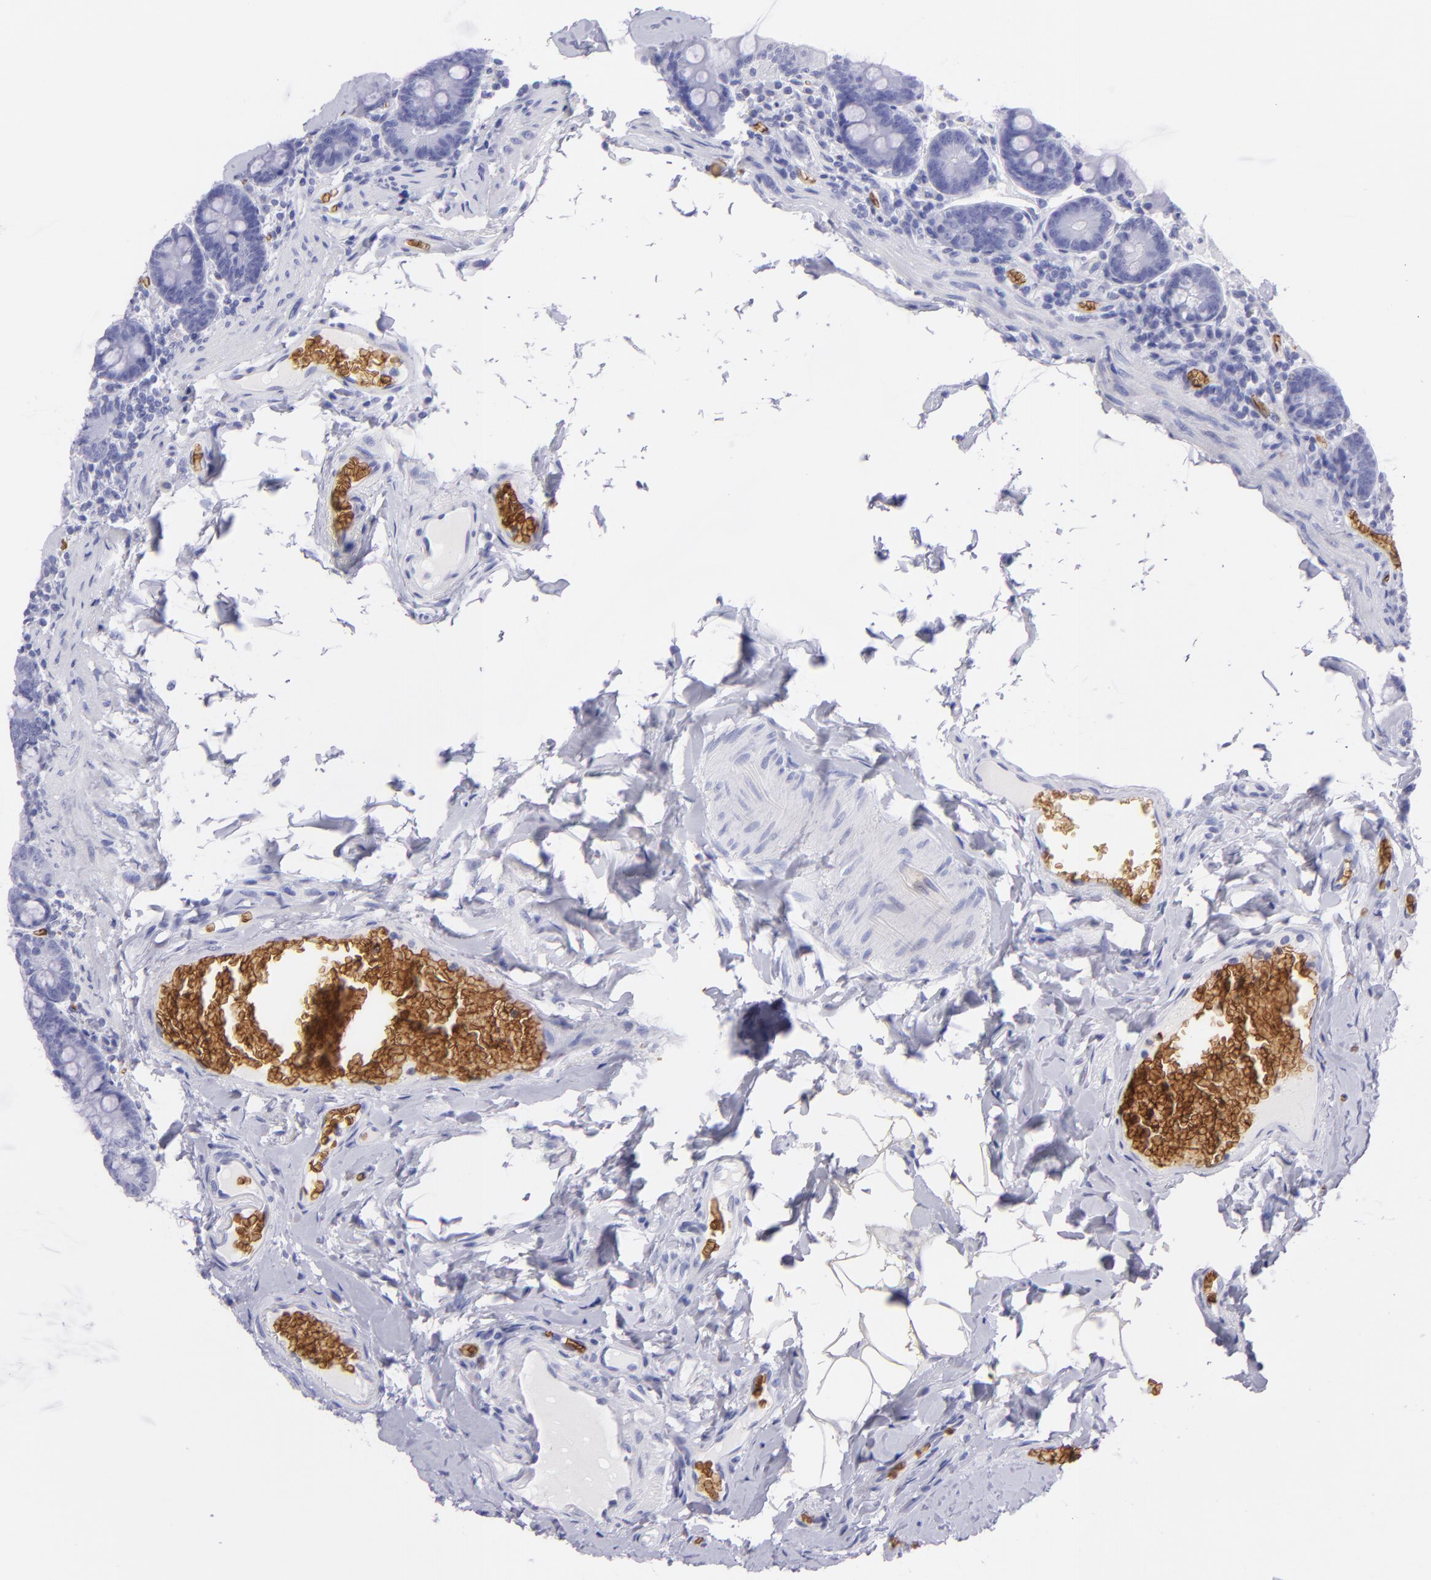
{"staining": {"intensity": "negative", "quantity": "none", "location": "none"}, "tissue": "duodenum", "cell_type": "Glandular cells", "image_type": "normal", "snomed": [{"axis": "morphology", "description": "Normal tissue, NOS"}, {"axis": "topography", "description": "Duodenum"}], "caption": "IHC histopathology image of benign duodenum: duodenum stained with DAB (3,3'-diaminobenzidine) displays no significant protein expression in glandular cells.", "gene": "GYPA", "patient": {"sex": "male", "age": 66}}